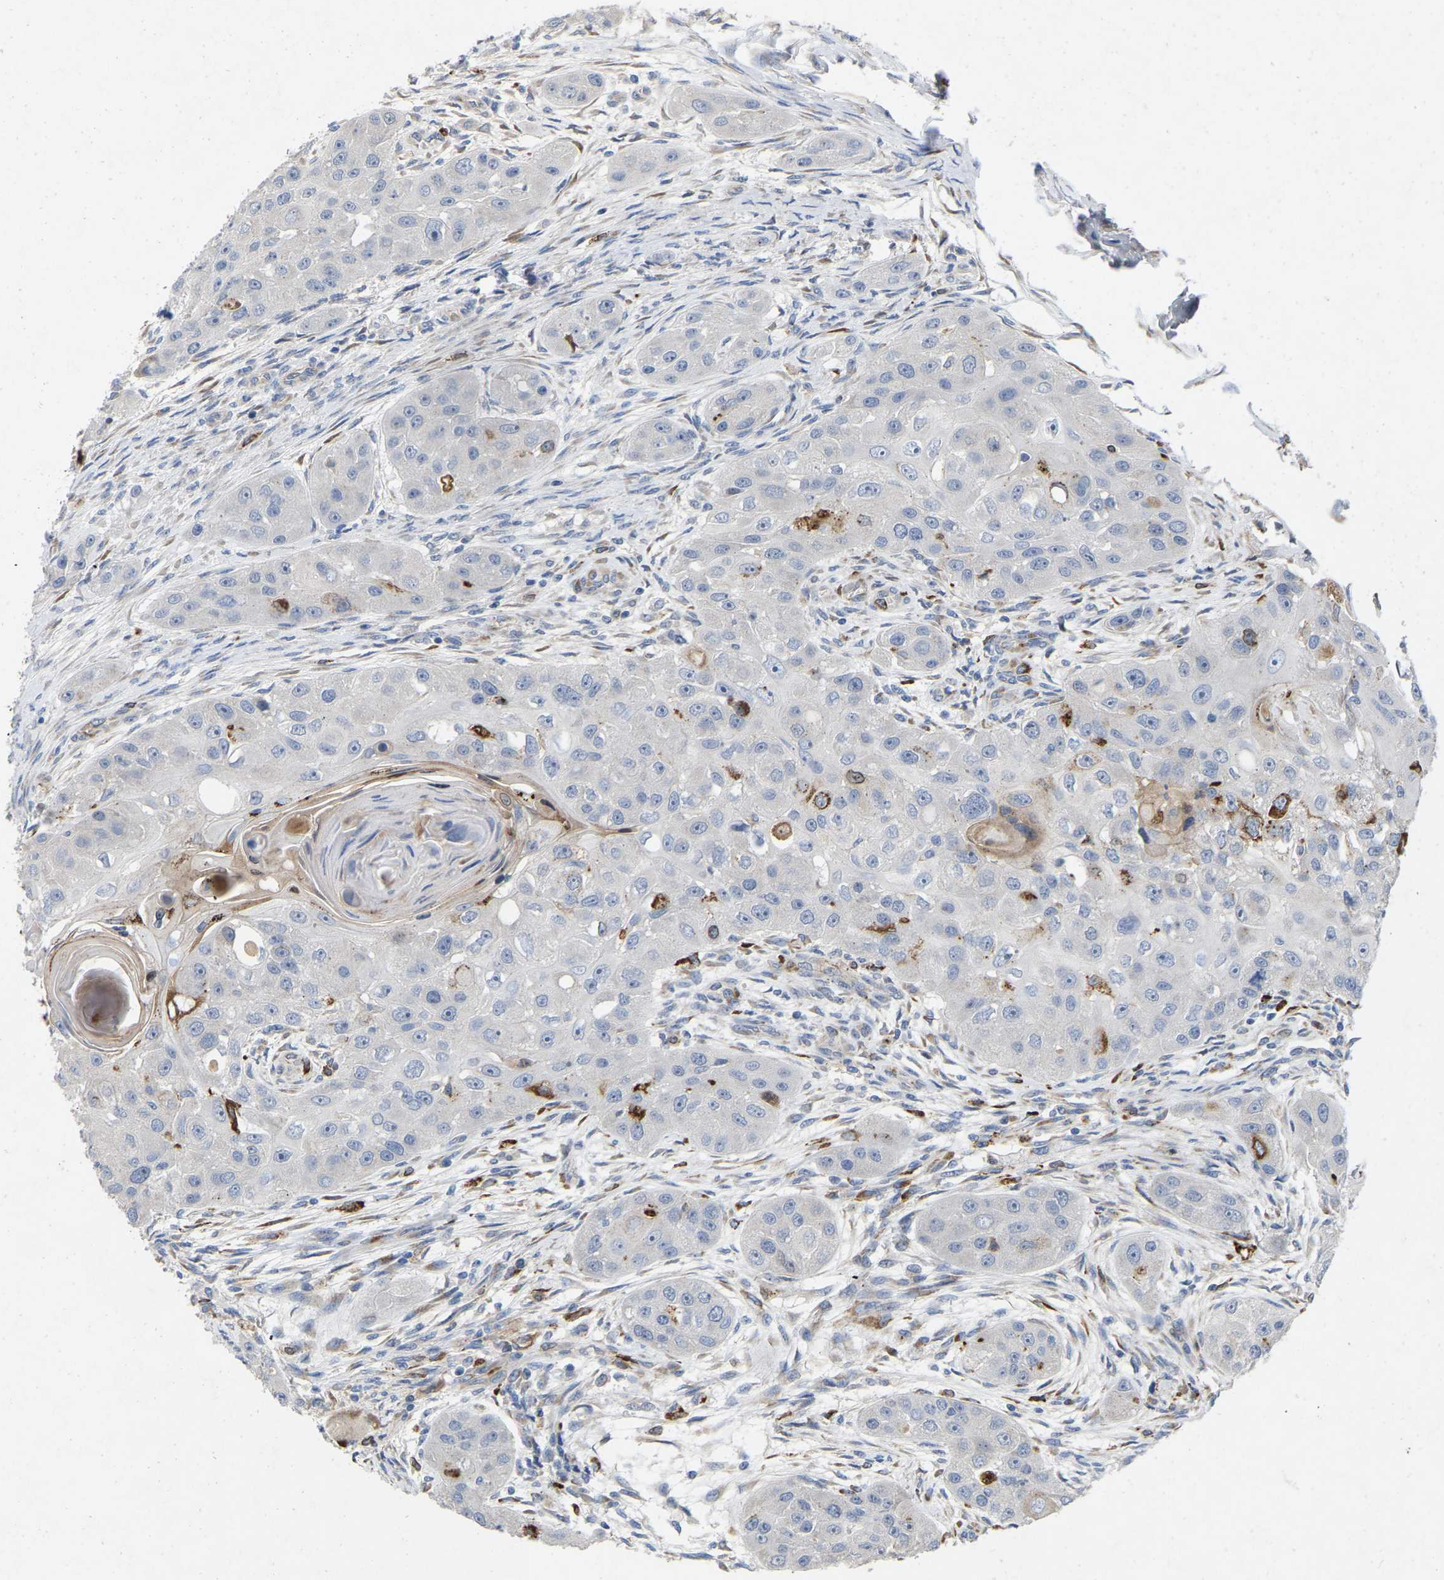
{"staining": {"intensity": "moderate", "quantity": "<25%", "location": "cytoplasmic/membranous"}, "tissue": "head and neck cancer", "cell_type": "Tumor cells", "image_type": "cancer", "snomed": [{"axis": "morphology", "description": "Normal tissue, NOS"}, {"axis": "morphology", "description": "Squamous cell carcinoma, NOS"}, {"axis": "topography", "description": "Skeletal muscle"}, {"axis": "topography", "description": "Head-Neck"}], "caption": "A histopathology image showing moderate cytoplasmic/membranous expression in about <25% of tumor cells in head and neck cancer, as visualized by brown immunohistochemical staining.", "gene": "RHEB", "patient": {"sex": "male", "age": 51}}